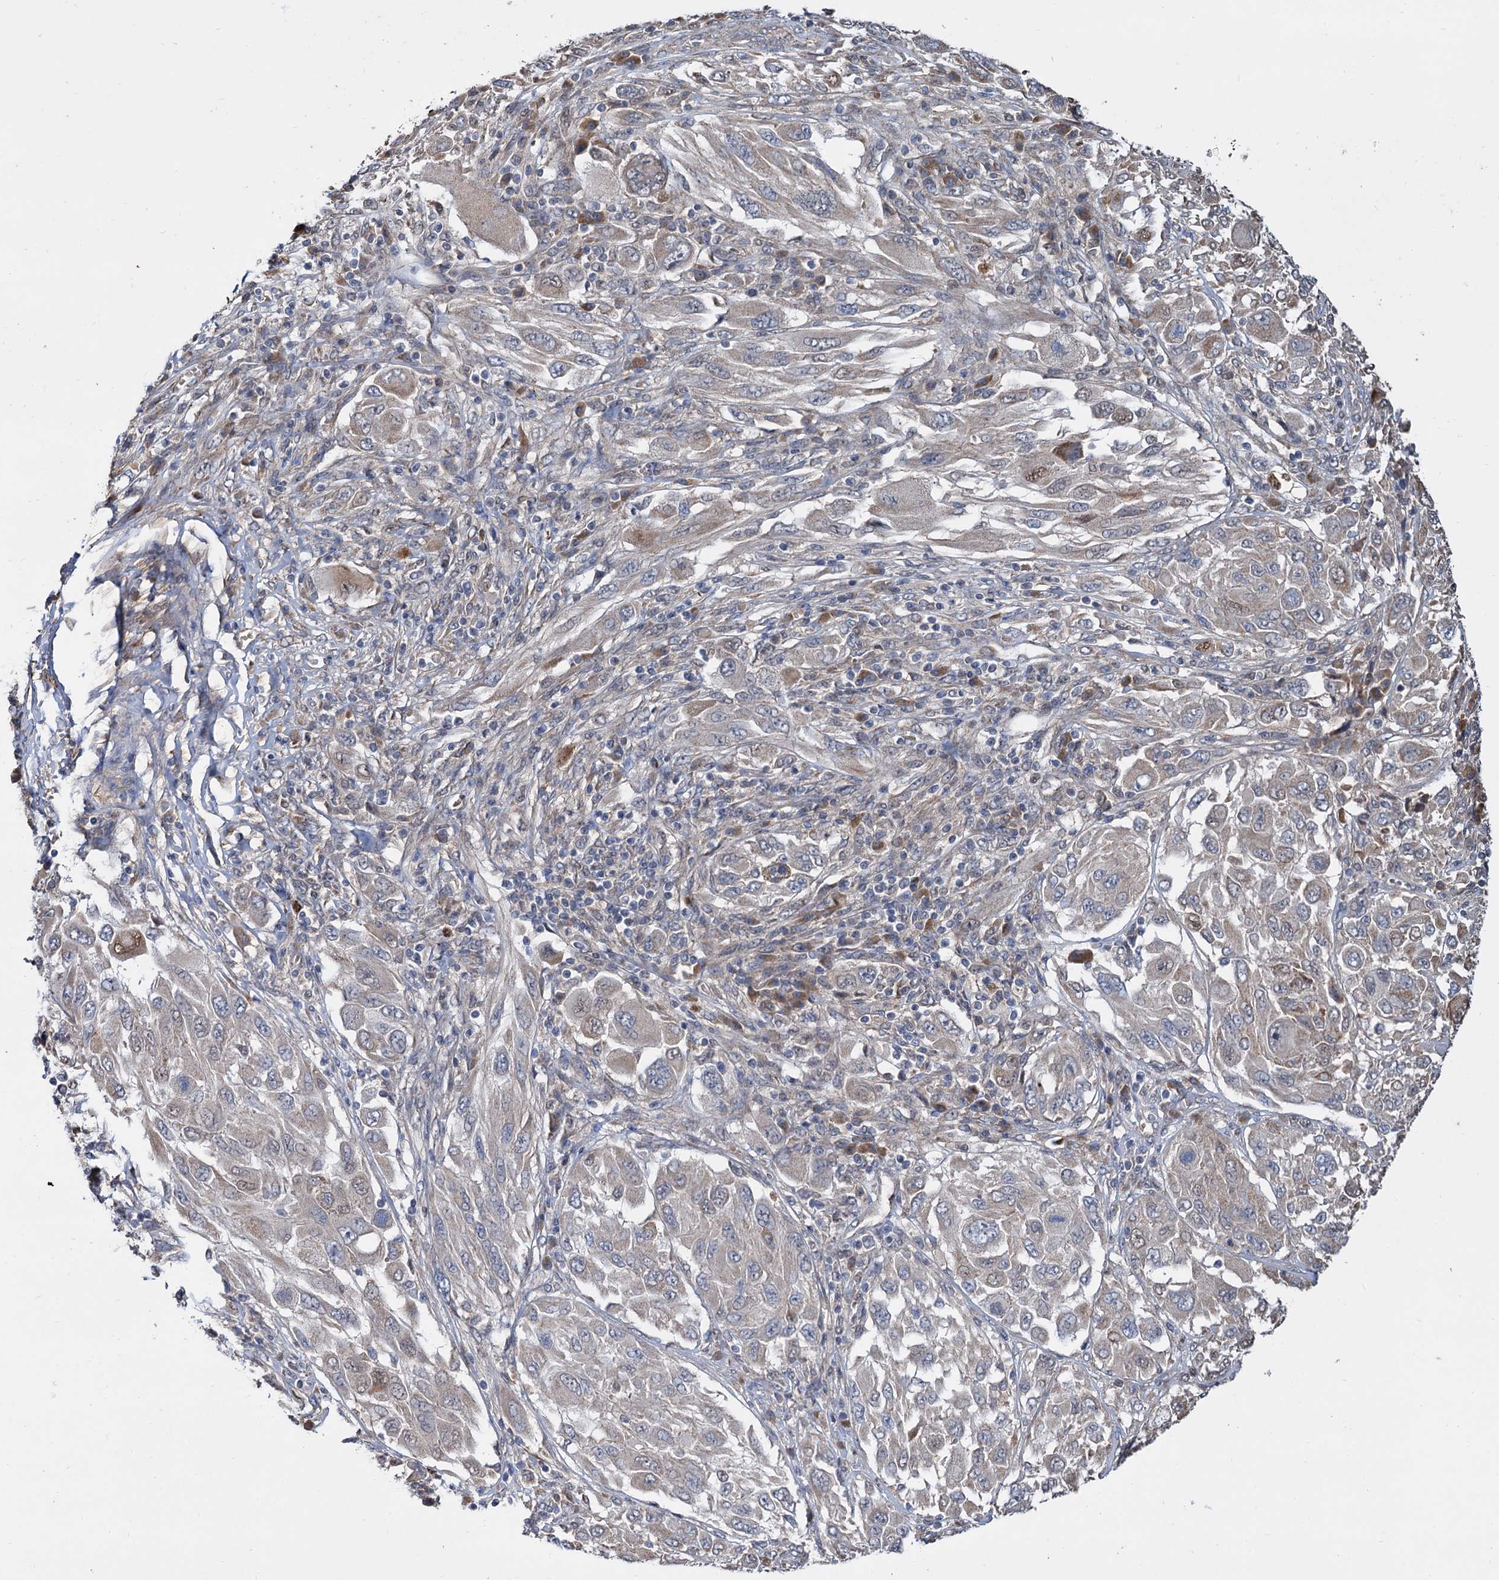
{"staining": {"intensity": "moderate", "quantity": "<25%", "location": "cytoplasmic/membranous"}, "tissue": "melanoma", "cell_type": "Tumor cells", "image_type": "cancer", "snomed": [{"axis": "morphology", "description": "Malignant melanoma, NOS"}, {"axis": "topography", "description": "Skin"}], "caption": "This photomicrograph demonstrates immunohistochemistry staining of human malignant melanoma, with low moderate cytoplasmic/membranous staining in approximately <25% of tumor cells.", "gene": "ALKBH7", "patient": {"sex": "female", "age": 91}}